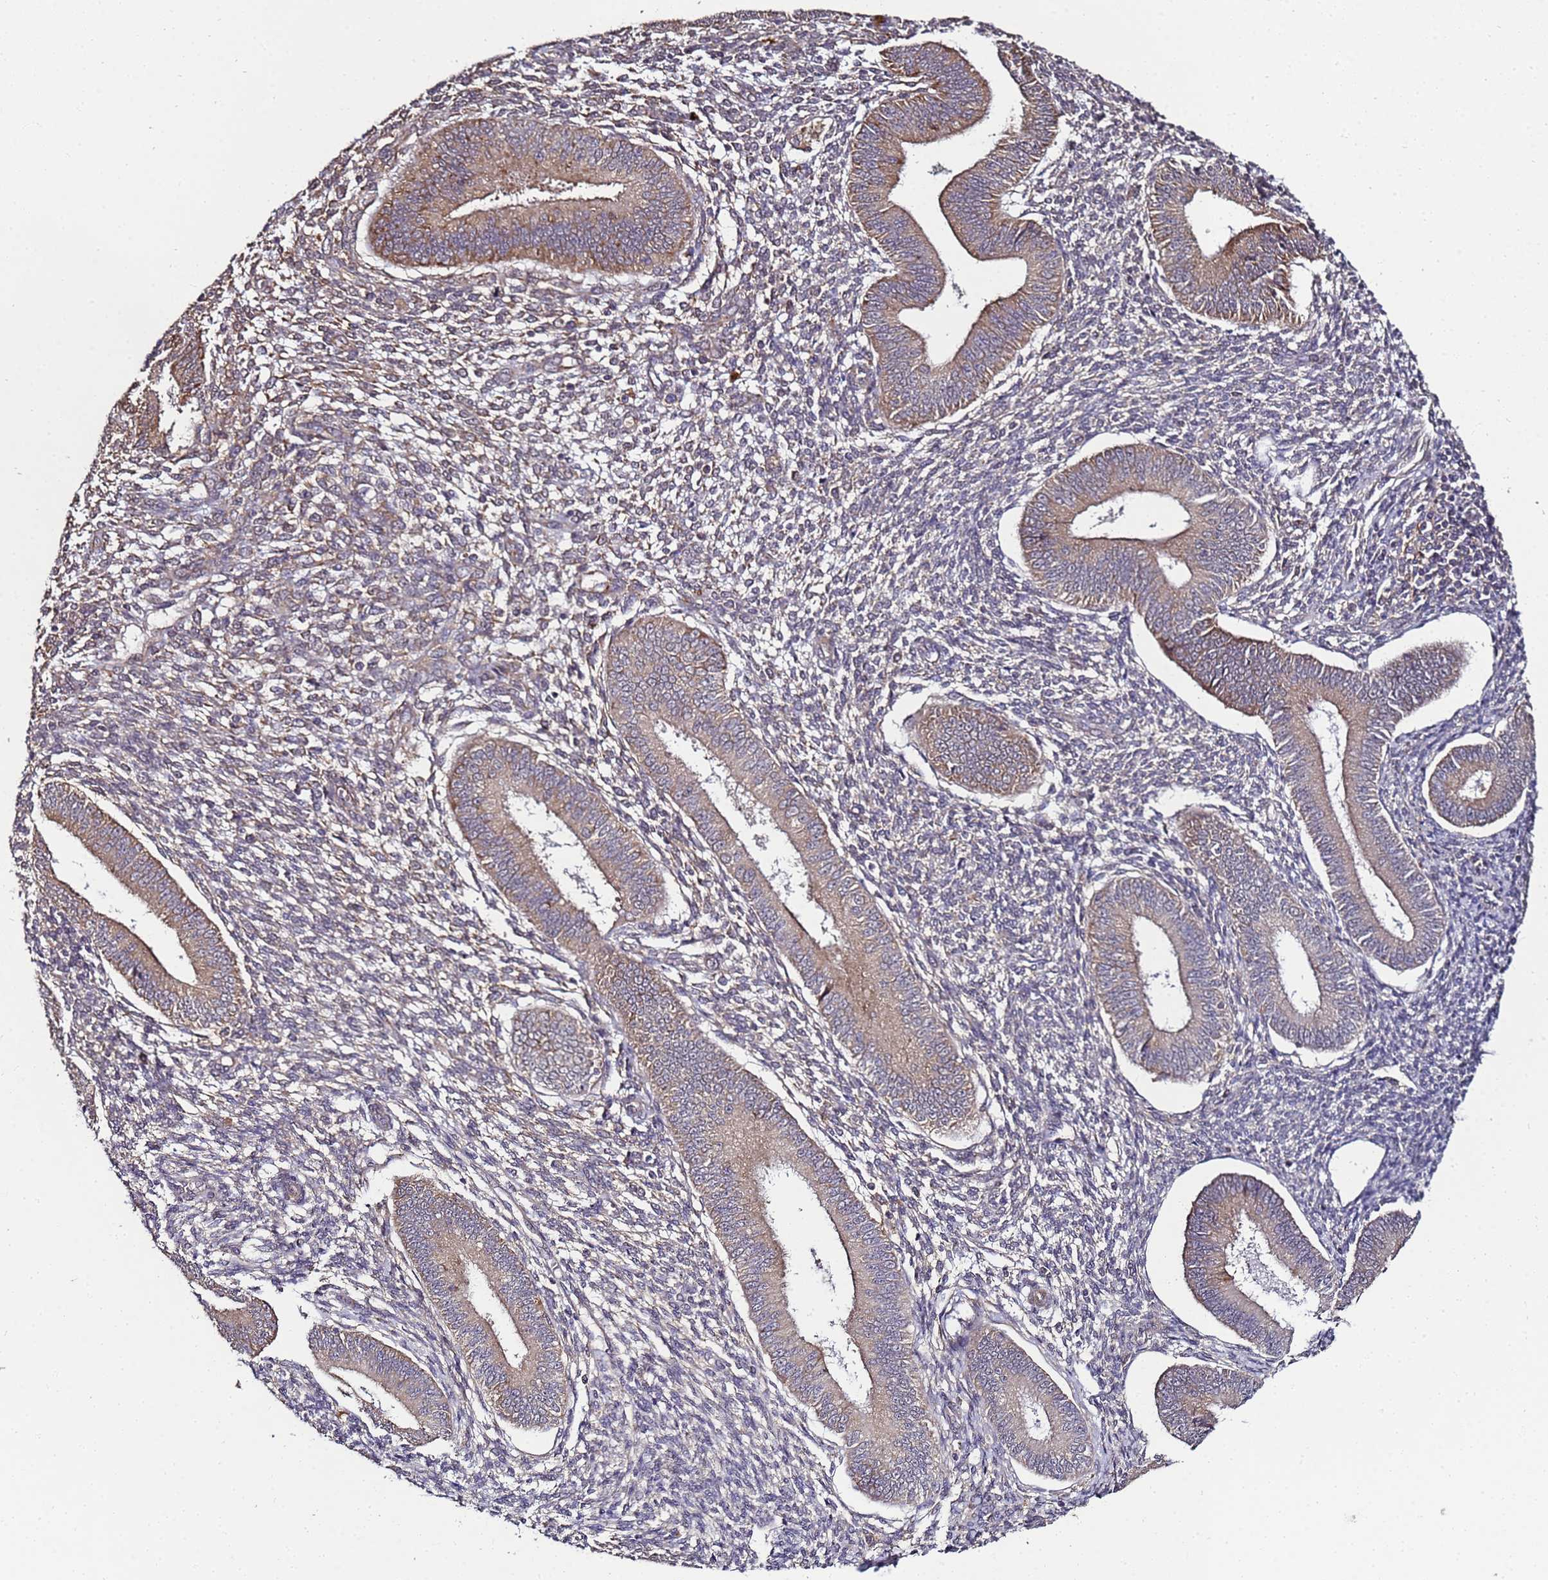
{"staining": {"intensity": "moderate", "quantity": "<25%", "location": "cytoplasmic/membranous"}, "tissue": "endometrium", "cell_type": "Cells in endometrial stroma", "image_type": "normal", "snomed": [{"axis": "morphology", "description": "Normal tissue, NOS"}, {"axis": "topography", "description": "Uterus"}, {"axis": "topography", "description": "Endometrium"}], "caption": "IHC histopathology image of benign endometrium: human endometrium stained using IHC reveals low levels of moderate protein expression localized specifically in the cytoplasmic/membranous of cells in endometrial stroma, appearing as a cytoplasmic/membranous brown color.", "gene": "ANKRD17", "patient": {"sex": "female", "age": 48}}